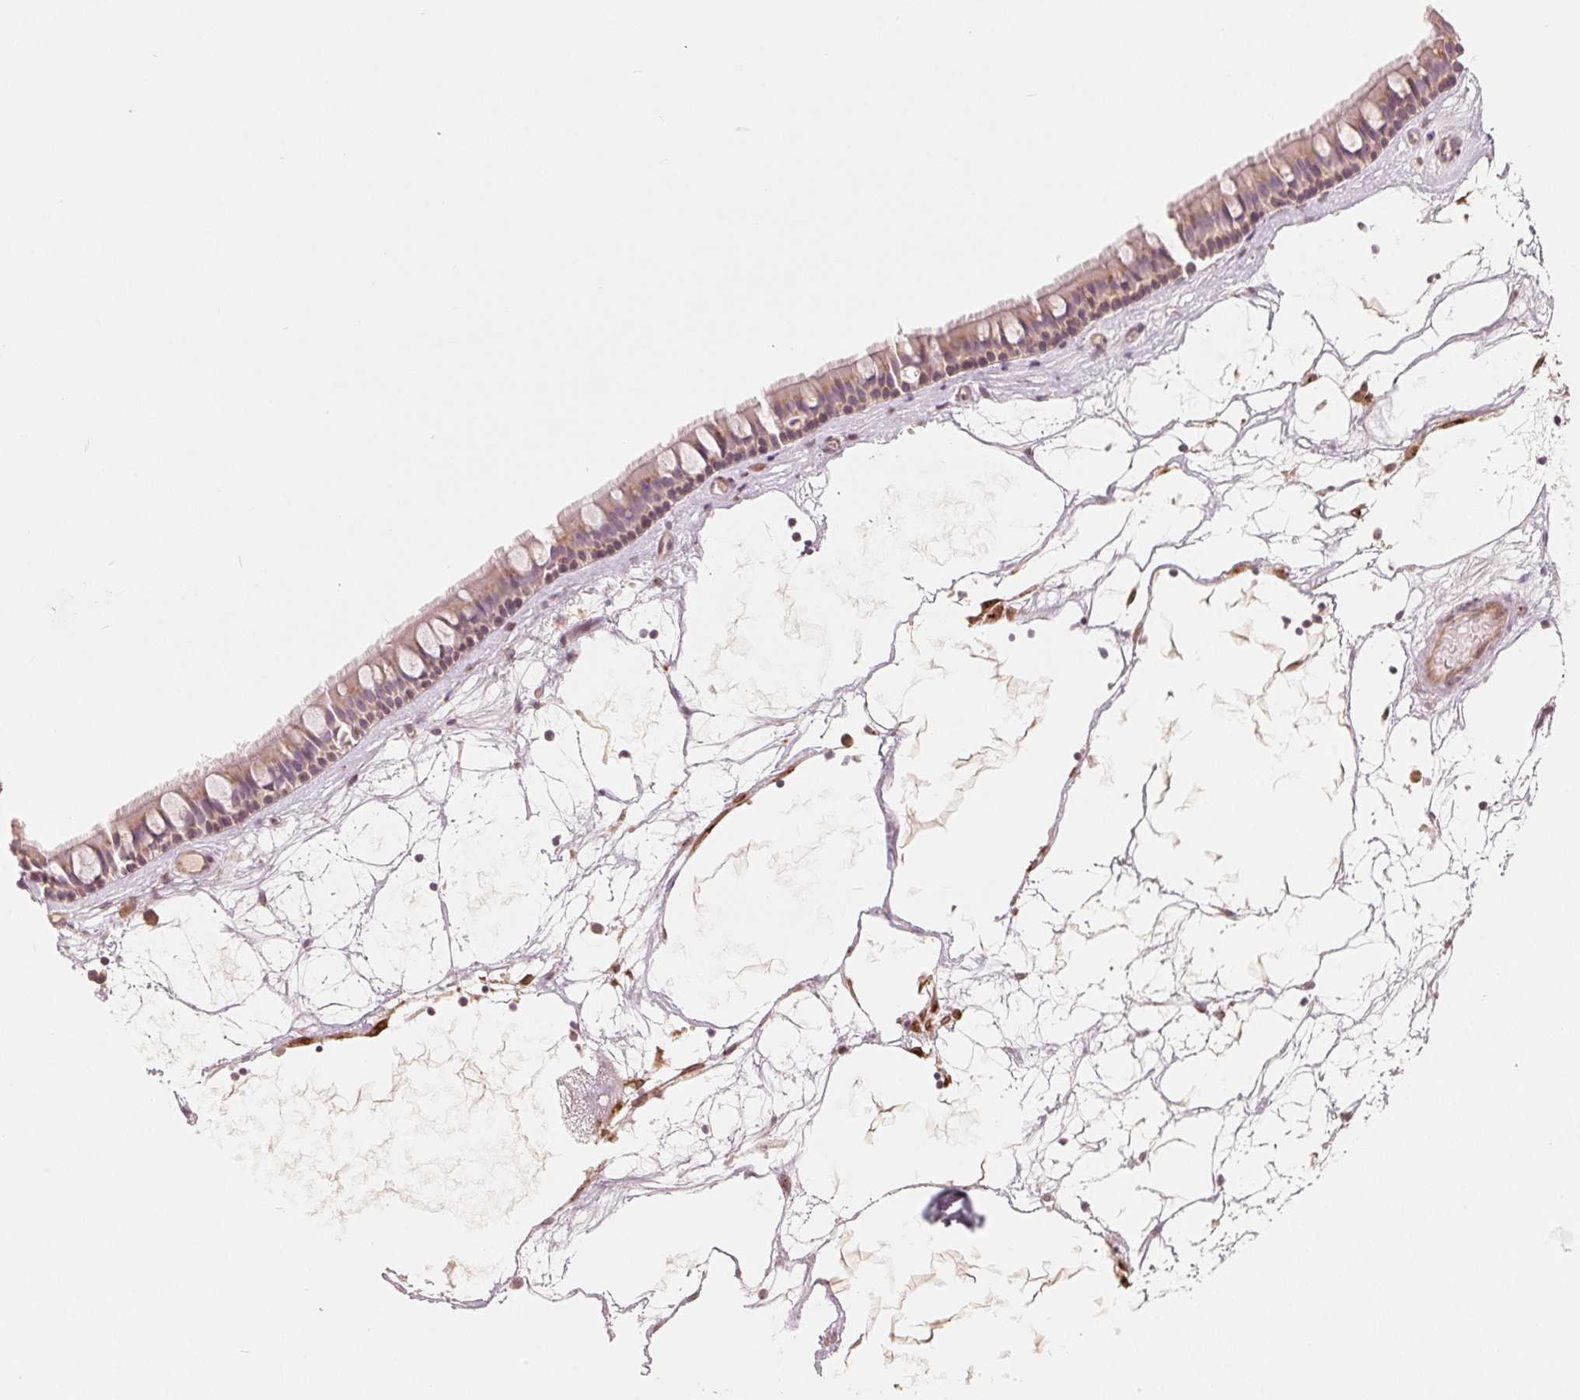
{"staining": {"intensity": "weak", "quantity": "25%-75%", "location": "cytoplasmic/membranous"}, "tissue": "nasopharynx", "cell_type": "Respiratory epithelial cells", "image_type": "normal", "snomed": [{"axis": "morphology", "description": "Normal tissue, NOS"}, {"axis": "topography", "description": "Nasopharynx"}], "caption": "DAB immunohistochemical staining of unremarkable human nasopharynx displays weak cytoplasmic/membranous protein staining in approximately 25%-75% of respiratory epithelial cells. (DAB IHC, brown staining for protein, blue staining for nuclei).", "gene": "TMSB15B", "patient": {"sex": "male", "age": 68}}